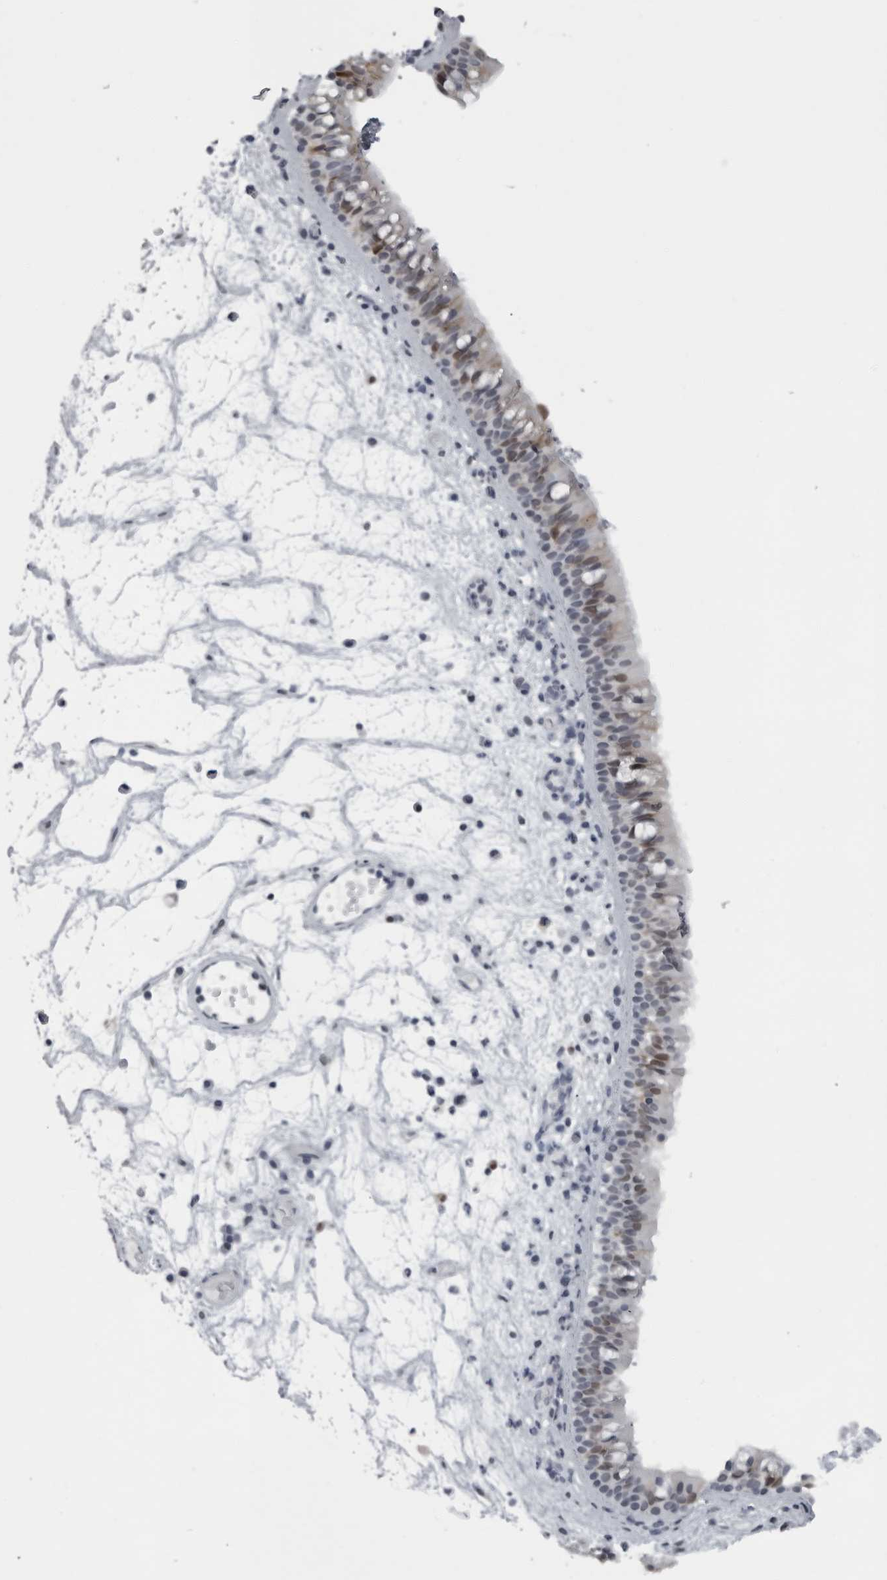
{"staining": {"intensity": "moderate", "quantity": "25%-75%", "location": "nuclear"}, "tissue": "nasopharynx", "cell_type": "Respiratory epithelial cells", "image_type": "normal", "snomed": [{"axis": "morphology", "description": "Normal tissue, NOS"}, {"axis": "morphology", "description": "Inflammation, NOS"}, {"axis": "morphology", "description": "Malignant melanoma, Metastatic site"}, {"axis": "topography", "description": "Nasopharynx"}], "caption": "DAB immunohistochemical staining of normal human nasopharynx displays moderate nuclear protein staining in about 25%-75% of respiratory epithelial cells.", "gene": "LZIC", "patient": {"sex": "male", "age": 70}}